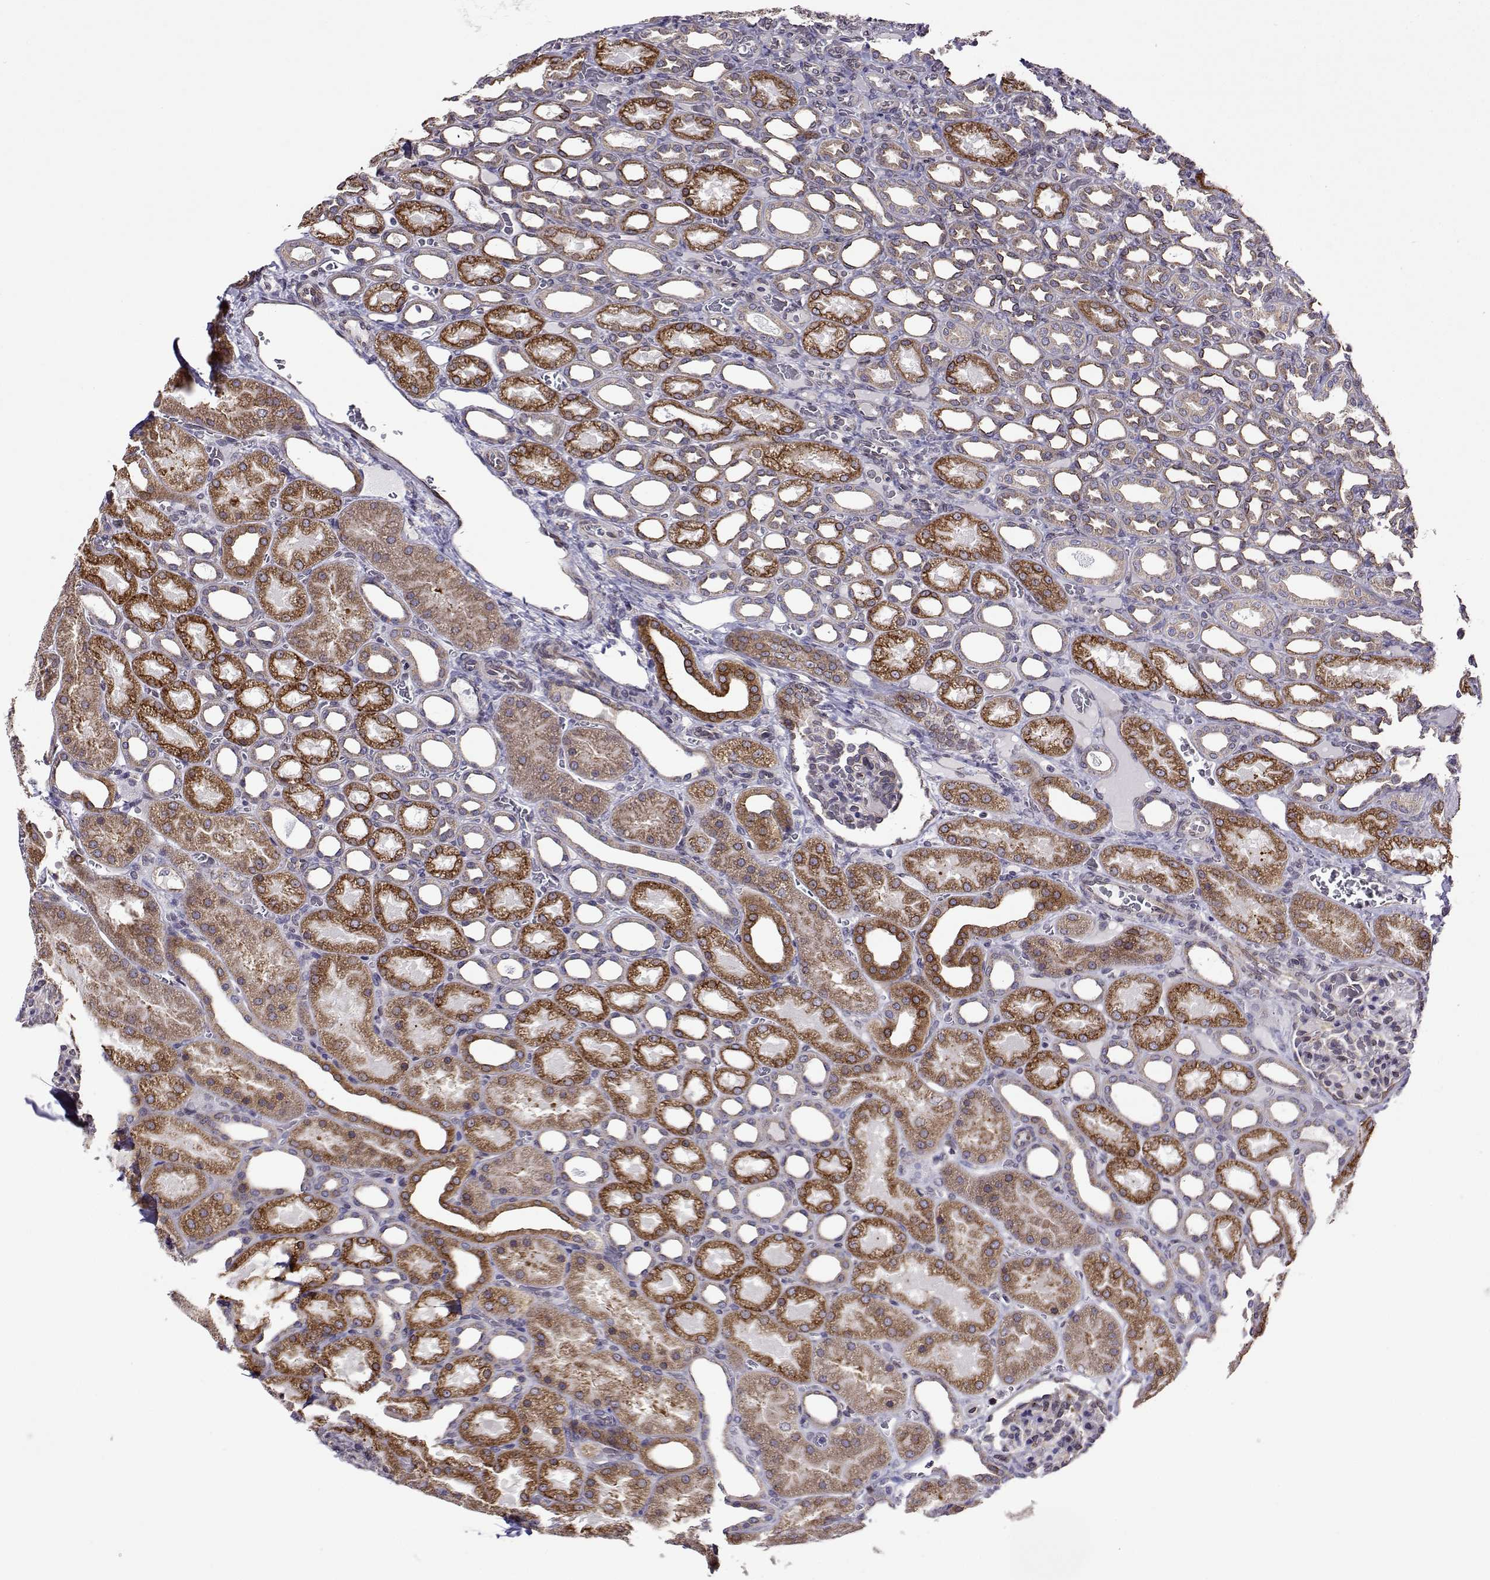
{"staining": {"intensity": "negative", "quantity": "none", "location": "none"}, "tissue": "kidney", "cell_type": "Cells in glomeruli", "image_type": "normal", "snomed": [{"axis": "morphology", "description": "Normal tissue, NOS"}, {"axis": "topography", "description": "Kidney"}], "caption": "The immunohistochemistry (IHC) photomicrograph has no significant staining in cells in glomeruli of kidney.", "gene": "PGRMC2", "patient": {"sex": "male", "age": 2}}